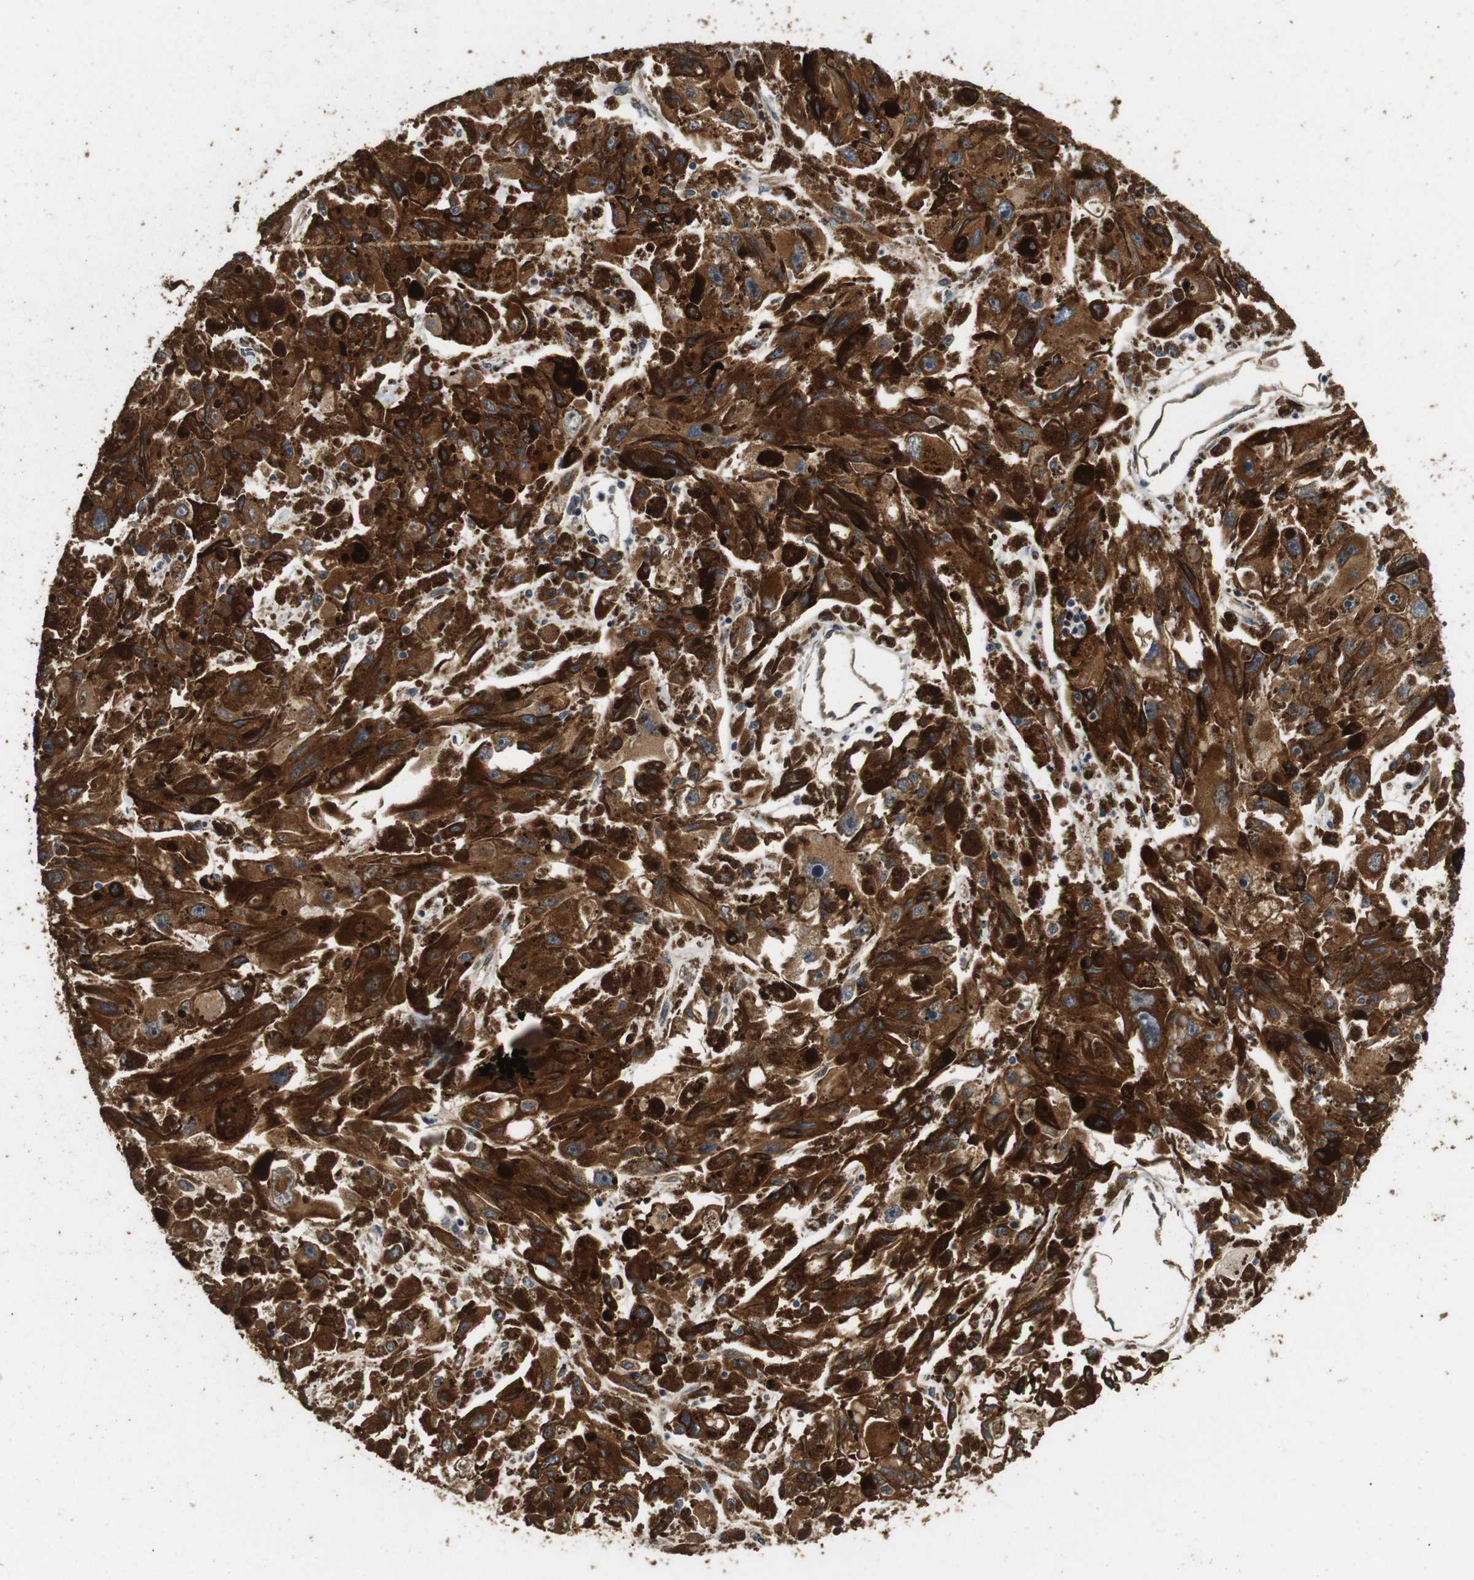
{"staining": {"intensity": "strong", "quantity": ">75%", "location": "cytoplasmic/membranous"}, "tissue": "melanoma", "cell_type": "Tumor cells", "image_type": "cancer", "snomed": [{"axis": "morphology", "description": "Malignant melanoma, NOS"}, {"axis": "topography", "description": "Skin"}], "caption": "Immunohistochemical staining of human melanoma demonstrates high levels of strong cytoplasmic/membranous protein expression in about >75% of tumor cells.", "gene": "CNPY4", "patient": {"sex": "female", "age": 104}}